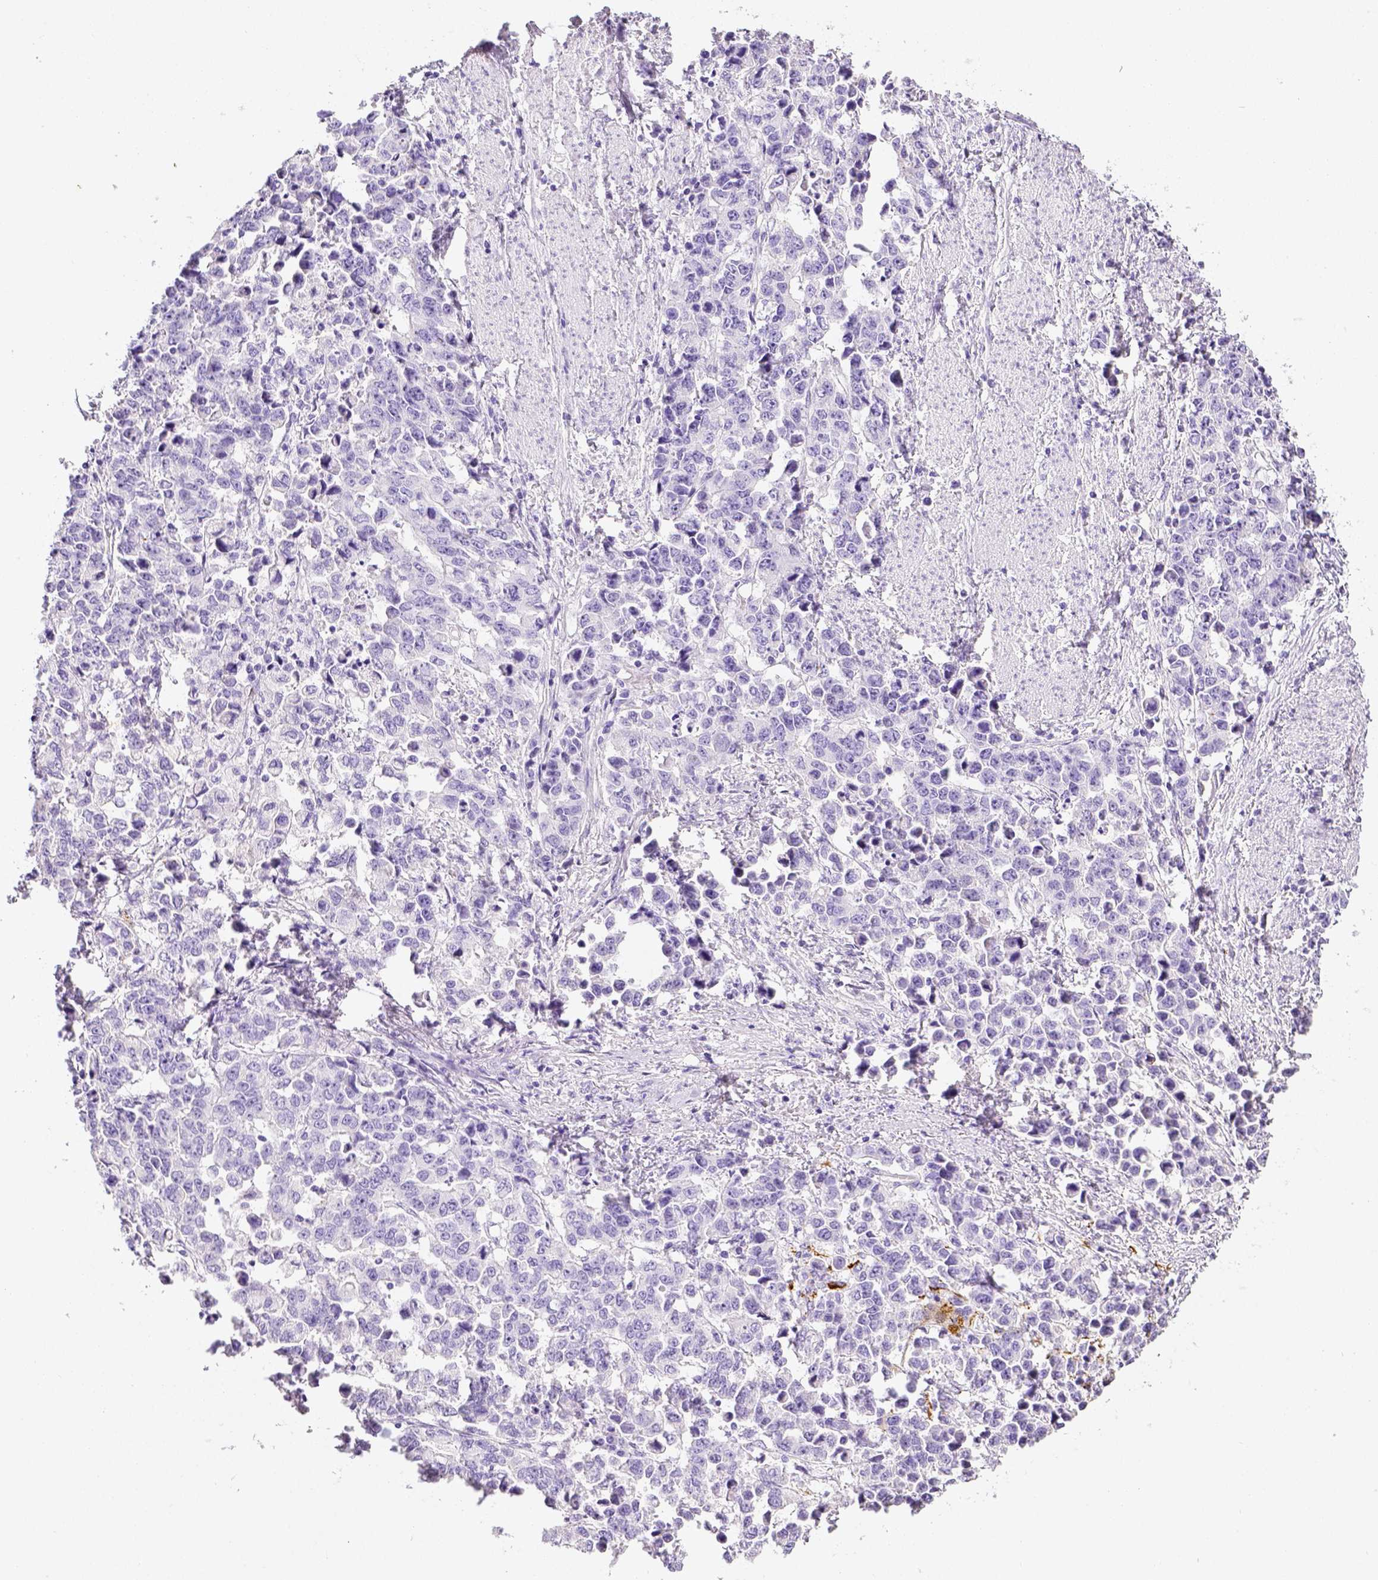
{"staining": {"intensity": "negative", "quantity": "none", "location": "none"}, "tissue": "stomach cancer", "cell_type": "Tumor cells", "image_type": "cancer", "snomed": [{"axis": "morphology", "description": "Adenocarcinoma, NOS"}, {"axis": "topography", "description": "Stomach, upper"}], "caption": "This image is of stomach cancer (adenocarcinoma) stained with immunohistochemistry to label a protein in brown with the nuclei are counter-stained blue. There is no expression in tumor cells.", "gene": "ARHGAP36", "patient": {"sex": "male", "age": 69}}